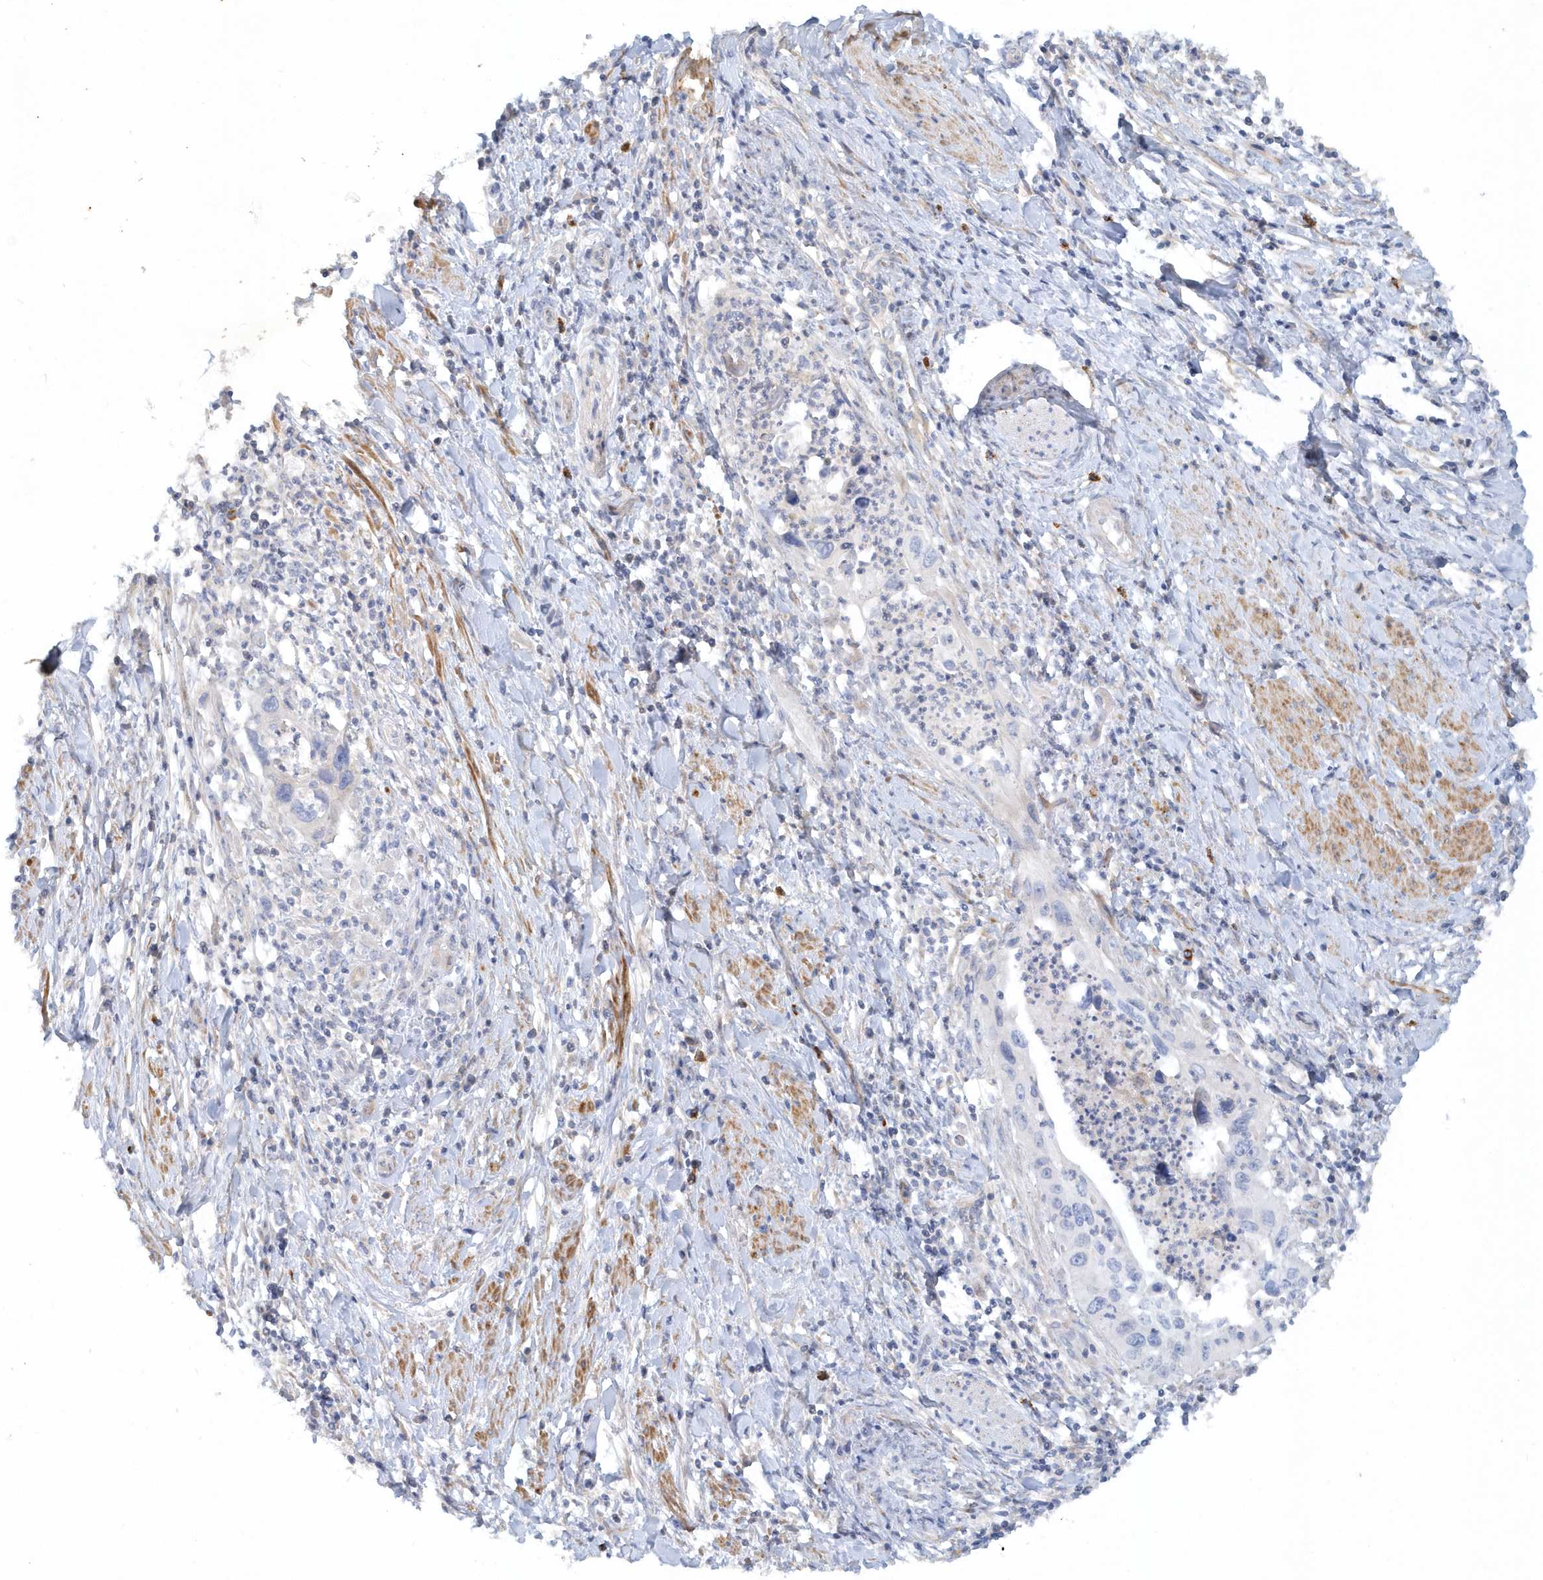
{"staining": {"intensity": "negative", "quantity": "none", "location": "none"}, "tissue": "cervical cancer", "cell_type": "Tumor cells", "image_type": "cancer", "snomed": [{"axis": "morphology", "description": "Squamous cell carcinoma, NOS"}, {"axis": "topography", "description": "Cervix"}], "caption": "A high-resolution photomicrograph shows immunohistochemistry (IHC) staining of cervical squamous cell carcinoma, which displays no significant expression in tumor cells.", "gene": "DNAH1", "patient": {"sex": "female", "age": 38}}